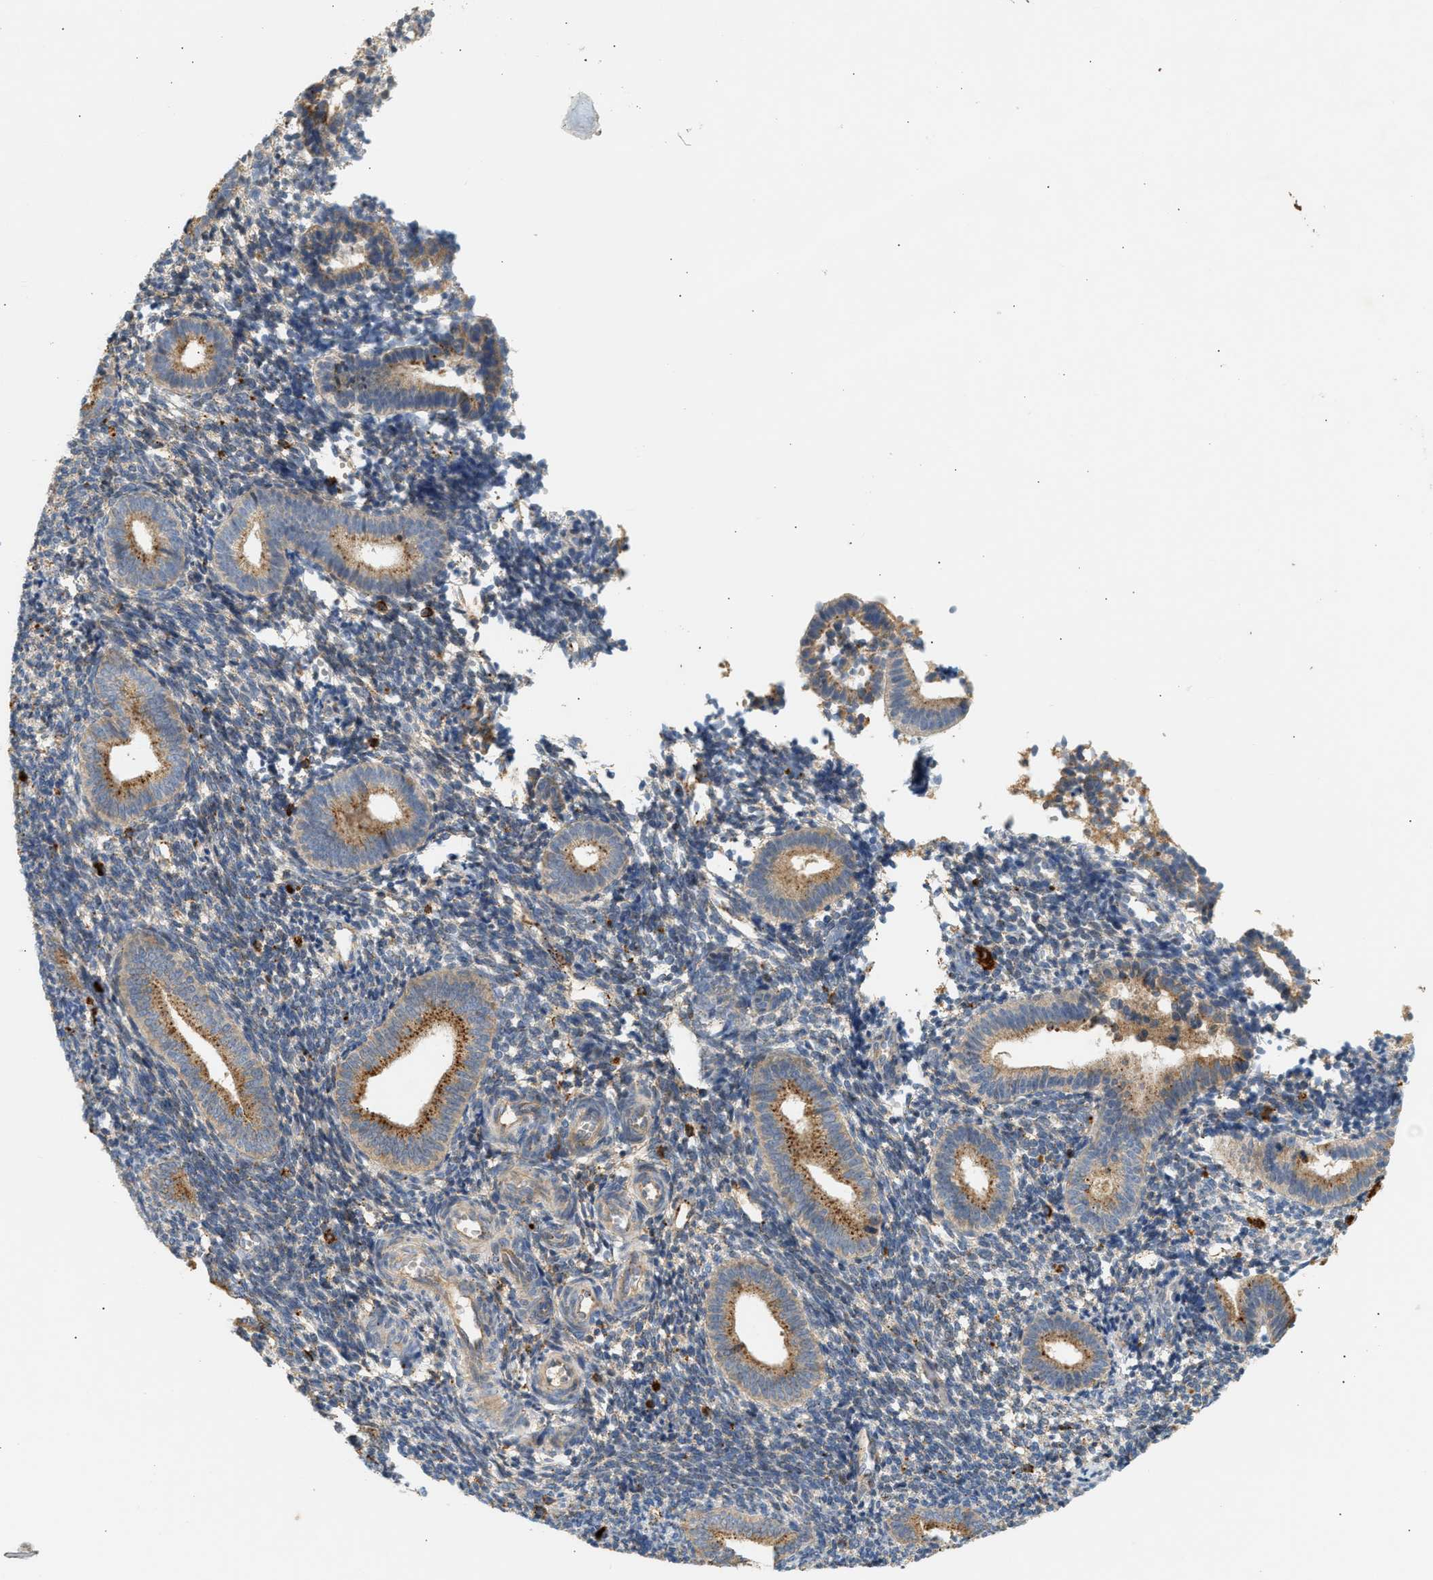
{"staining": {"intensity": "negative", "quantity": "none", "location": "none"}, "tissue": "endometrium", "cell_type": "Cells in endometrial stroma", "image_type": "normal", "snomed": [{"axis": "morphology", "description": "Normal tissue, NOS"}, {"axis": "topography", "description": "Uterus"}, {"axis": "topography", "description": "Endometrium"}], "caption": "Immunohistochemistry image of benign human endometrium stained for a protein (brown), which exhibits no expression in cells in endometrial stroma.", "gene": "ENTHD1", "patient": {"sex": "female", "age": 33}}